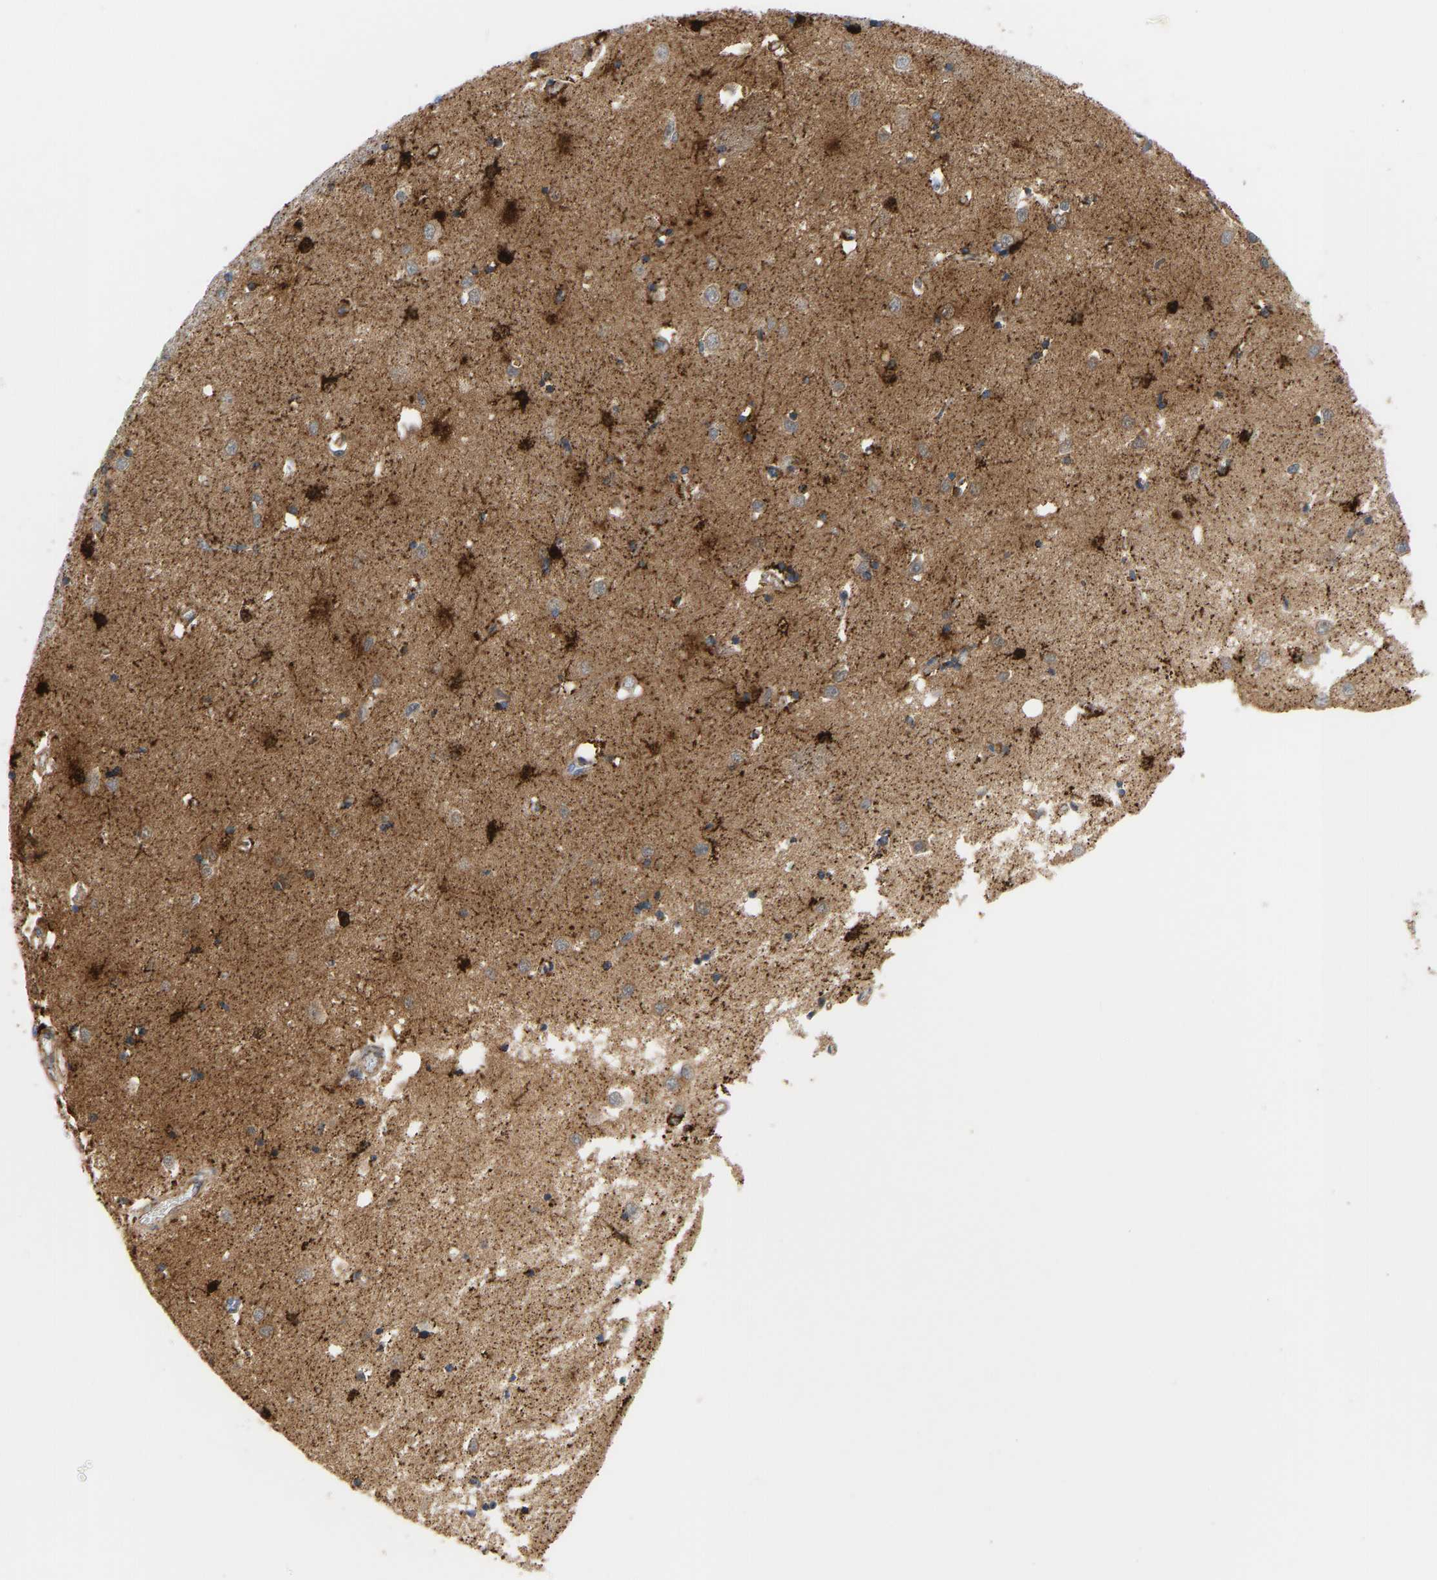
{"staining": {"intensity": "strong", "quantity": ">75%", "location": "cytoplasmic/membranous"}, "tissue": "caudate", "cell_type": "Glial cells", "image_type": "normal", "snomed": [{"axis": "morphology", "description": "Normal tissue, NOS"}, {"axis": "topography", "description": "Lateral ventricle wall"}], "caption": "Immunohistochemical staining of benign caudate exhibits high levels of strong cytoplasmic/membranous expression in about >75% of glial cells.", "gene": "GPSM2", "patient": {"sex": "female", "age": 19}}